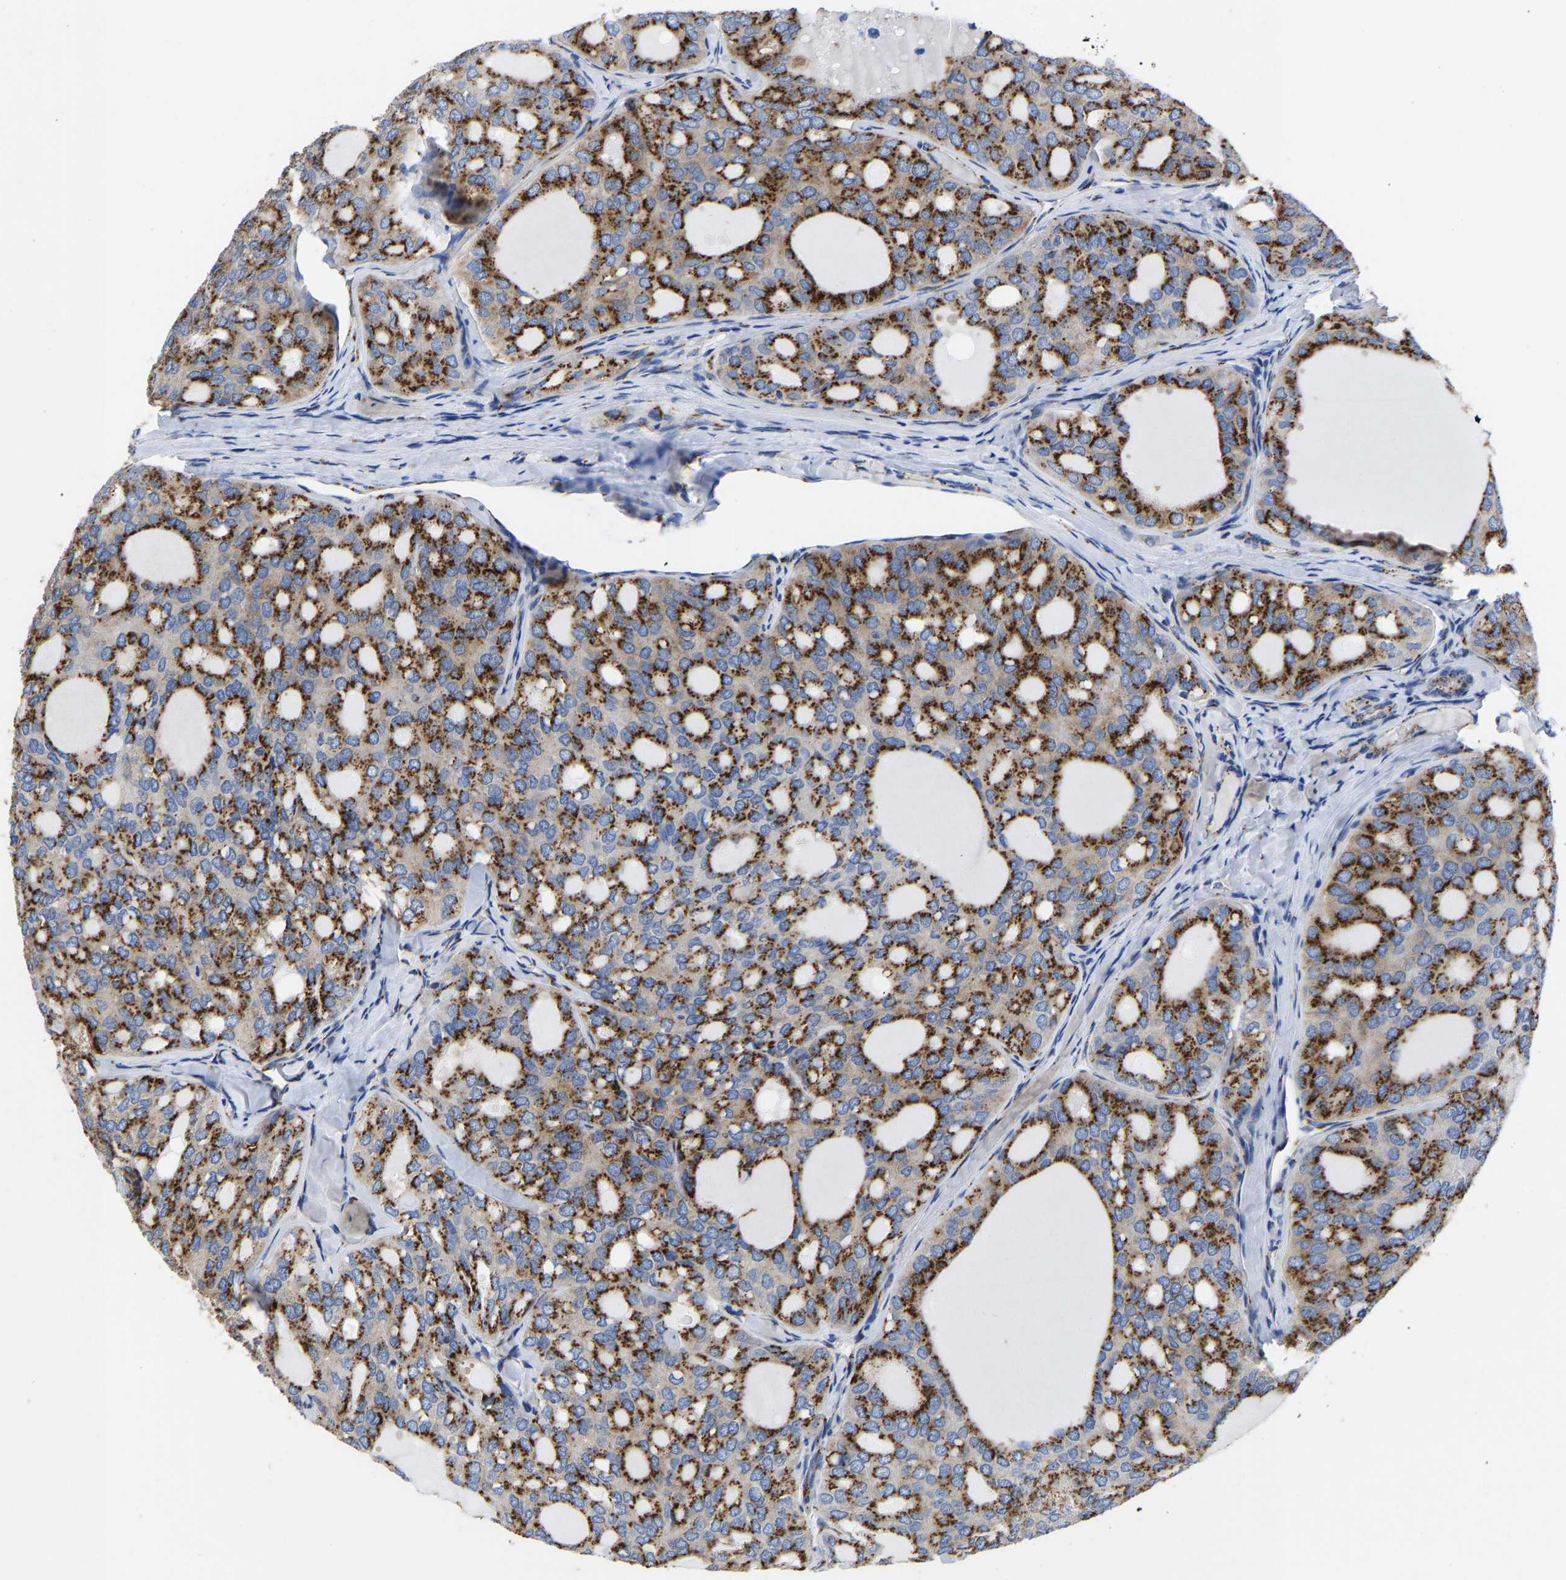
{"staining": {"intensity": "strong", "quantity": ">75%", "location": "cytoplasmic/membranous"}, "tissue": "thyroid cancer", "cell_type": "Tumor cells", "image_type": "cancer", "snomed": [{"axis": "morphology", "description": "Follicular adenoma carcinoma, NOS"}, {"axis": "topography", "description": "Thyroid gland"}], "caption": "The immunohistochemical stain highlights strong cytoplasmic/membranous positivity in tumor cells of thyroid follicular adenoma carcinoma tissue.", "gene": "TMEM87A", "patient": {"sex": "male", "age": 75}}